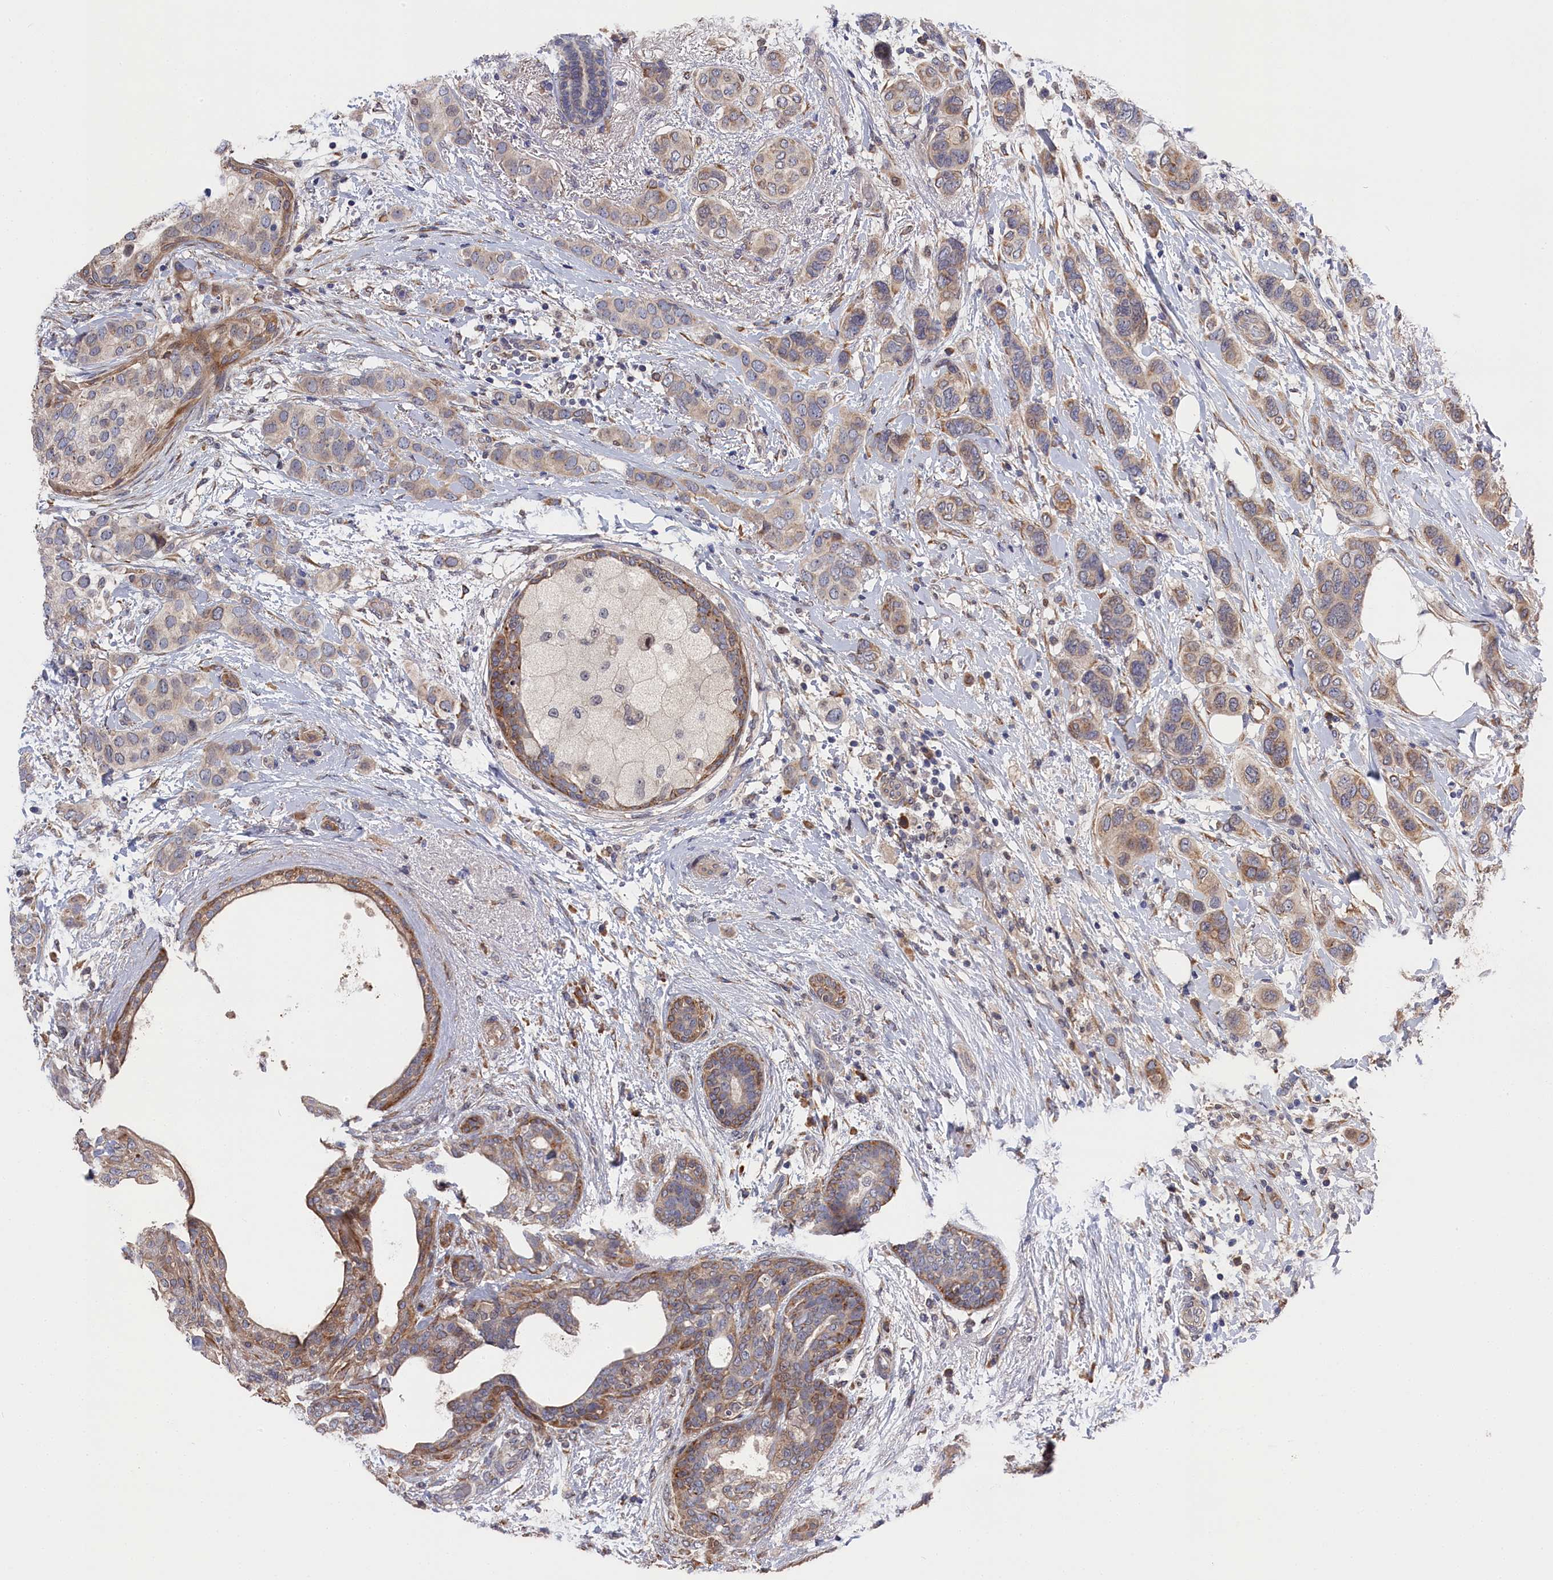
{"staining": {"intensity": "moderate", "quantity": "<25%", "location": "cytoplasmic/membranous"}, "tissue": "breast cancer", "cell_type": "Tumor cells", "image_type": "cancer", "snomed": [{"axis": "morphology", "description": "Lobular carcinoma"}, {"axis": "topography", "description": "Breast"}], "caption": "Immunohistochemical staining of lobular carcinoma (breast) displays low levels of moderate cytoplasmic/membranous protein staining in about <25% of tumor cells. (IHC, brightfield microscopy, high magnification).", "gene": "CYB5D2", "patient": {"sex": "female", "age": 51}}